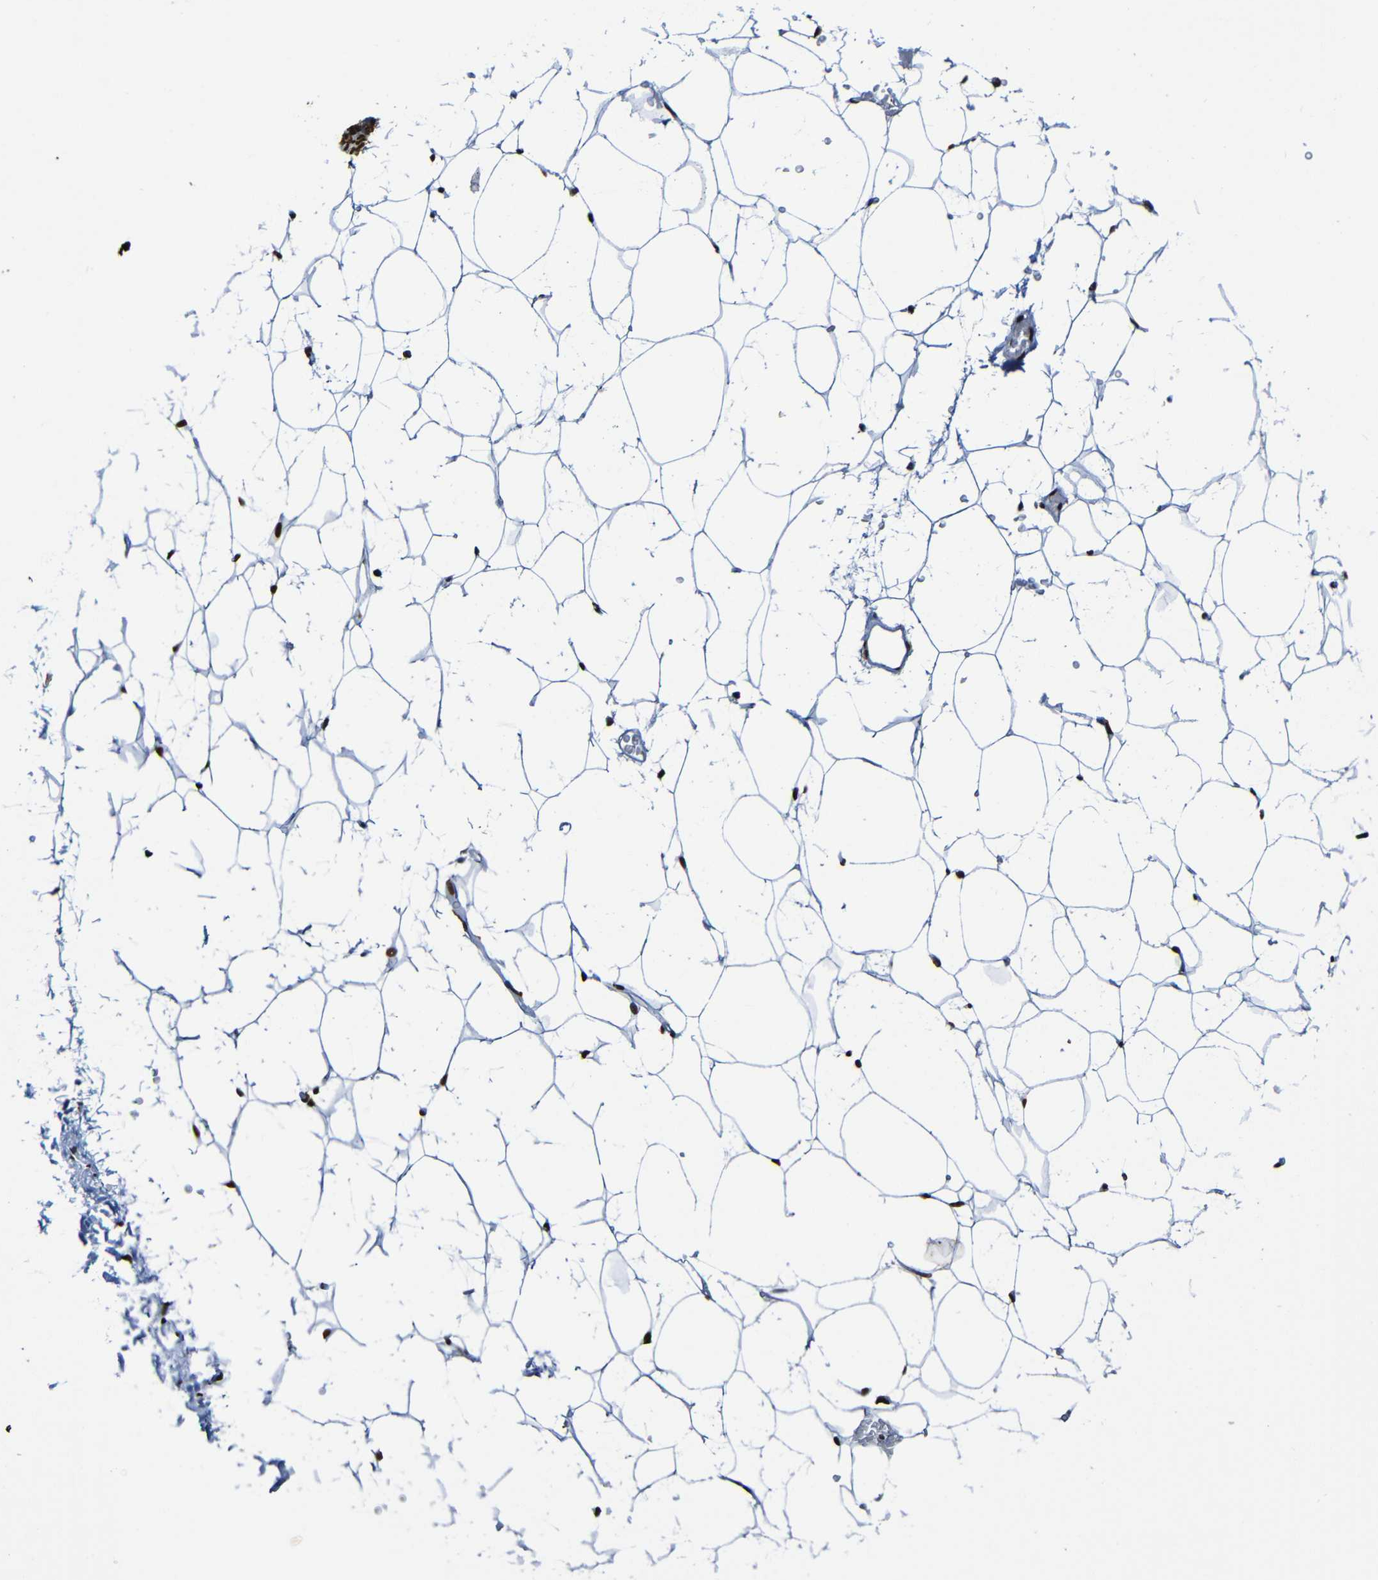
{"staining": {"intensity": "strong", "quantity": ">75%", "location": "nuclear"}, "tissue": "adipose tissue", "cell_type": "Adipocytes", "image_type": "normal", "snomed": [{"axis": "morphology", "description": "Normal tissue, NOS"}, {"axis": "topography", "description": "Breast"}, {"axis": "topography", "description": "Soft tissue"}], "caption": "Immunohistochemical staining of normal human adipose tissue reveals strong nuclear protein positivity in about >75% of adipocytes.", "gene": "SRSF3", "patient": {"sex": "female", "age": 75}}